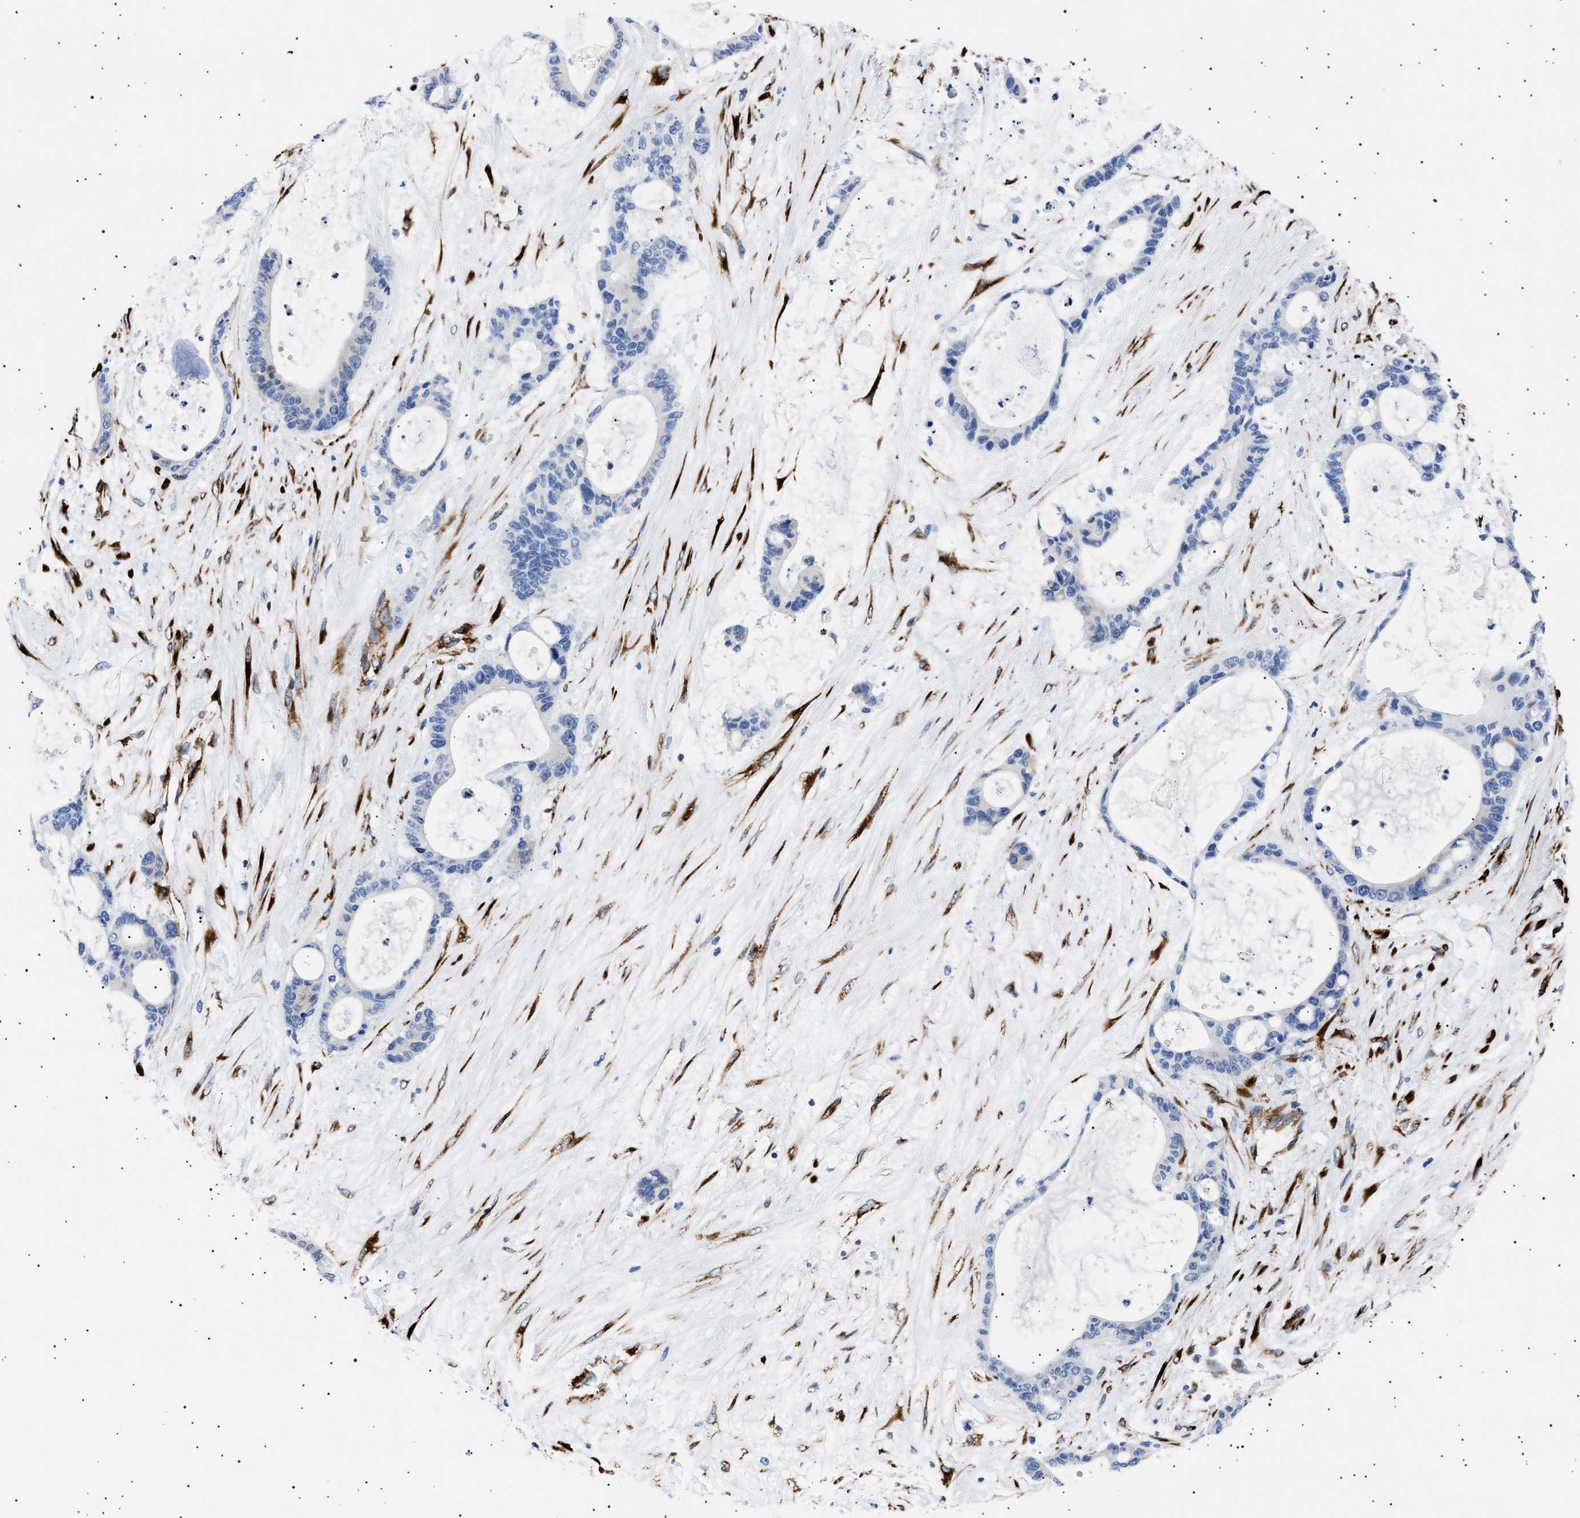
{"staining": {"intensity": "negative", "quantity": "none", "location": "none"}, "tissue": "liver cancer", "cell_type": "Tumor cells", "image_type": "cancer", "snomed": [{"axis": "morphology", "description": "Cholangiocarcinoma"}, {"axis": "topography", "description": "Liver"}], "caption": "Immunohistochemical staining of cholangiocarcinoma (liver) reveals no significant positivity in tumor cells.", "gene": "HEMGN", "patient": {"sex": "female", "age": 73}}